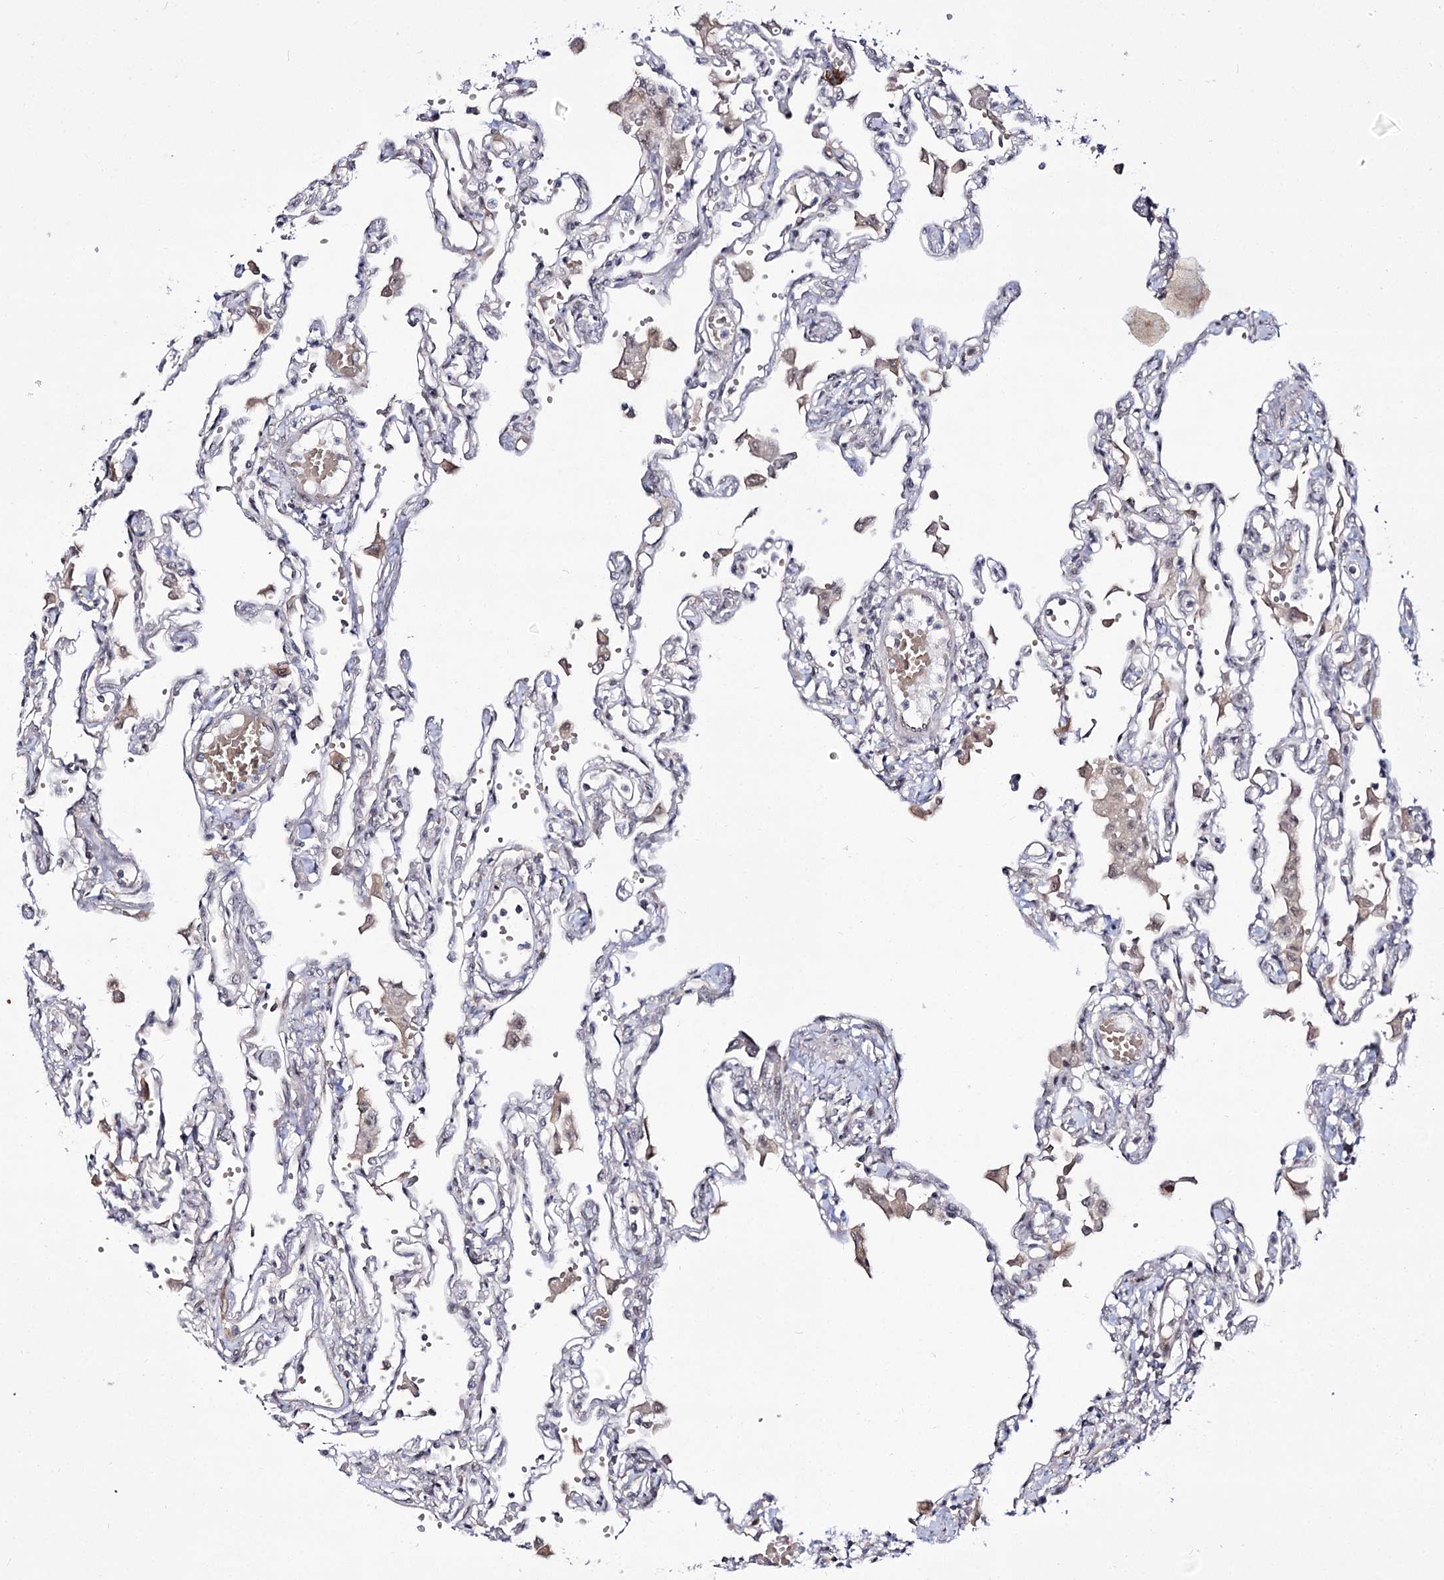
{"staining": {"intensity": "negative", "quantity": "none", "location": "none"}, "tissue": "lung", "cell_type": "Alveolar cells", "image_type": "normal", "snomed": [{"axis": "morphology", "description": "Normal tissue, NOS"}, {"axis": "topography", "description": "Bronchus"}, {"axis": "topography", "description": "Lung"}], "caption": "Protein analysis of unremarkable lung reveals no significant staining in alveolar cells.", "gene": "RRP9", "patient": {"sex": "female", "age": 49}}